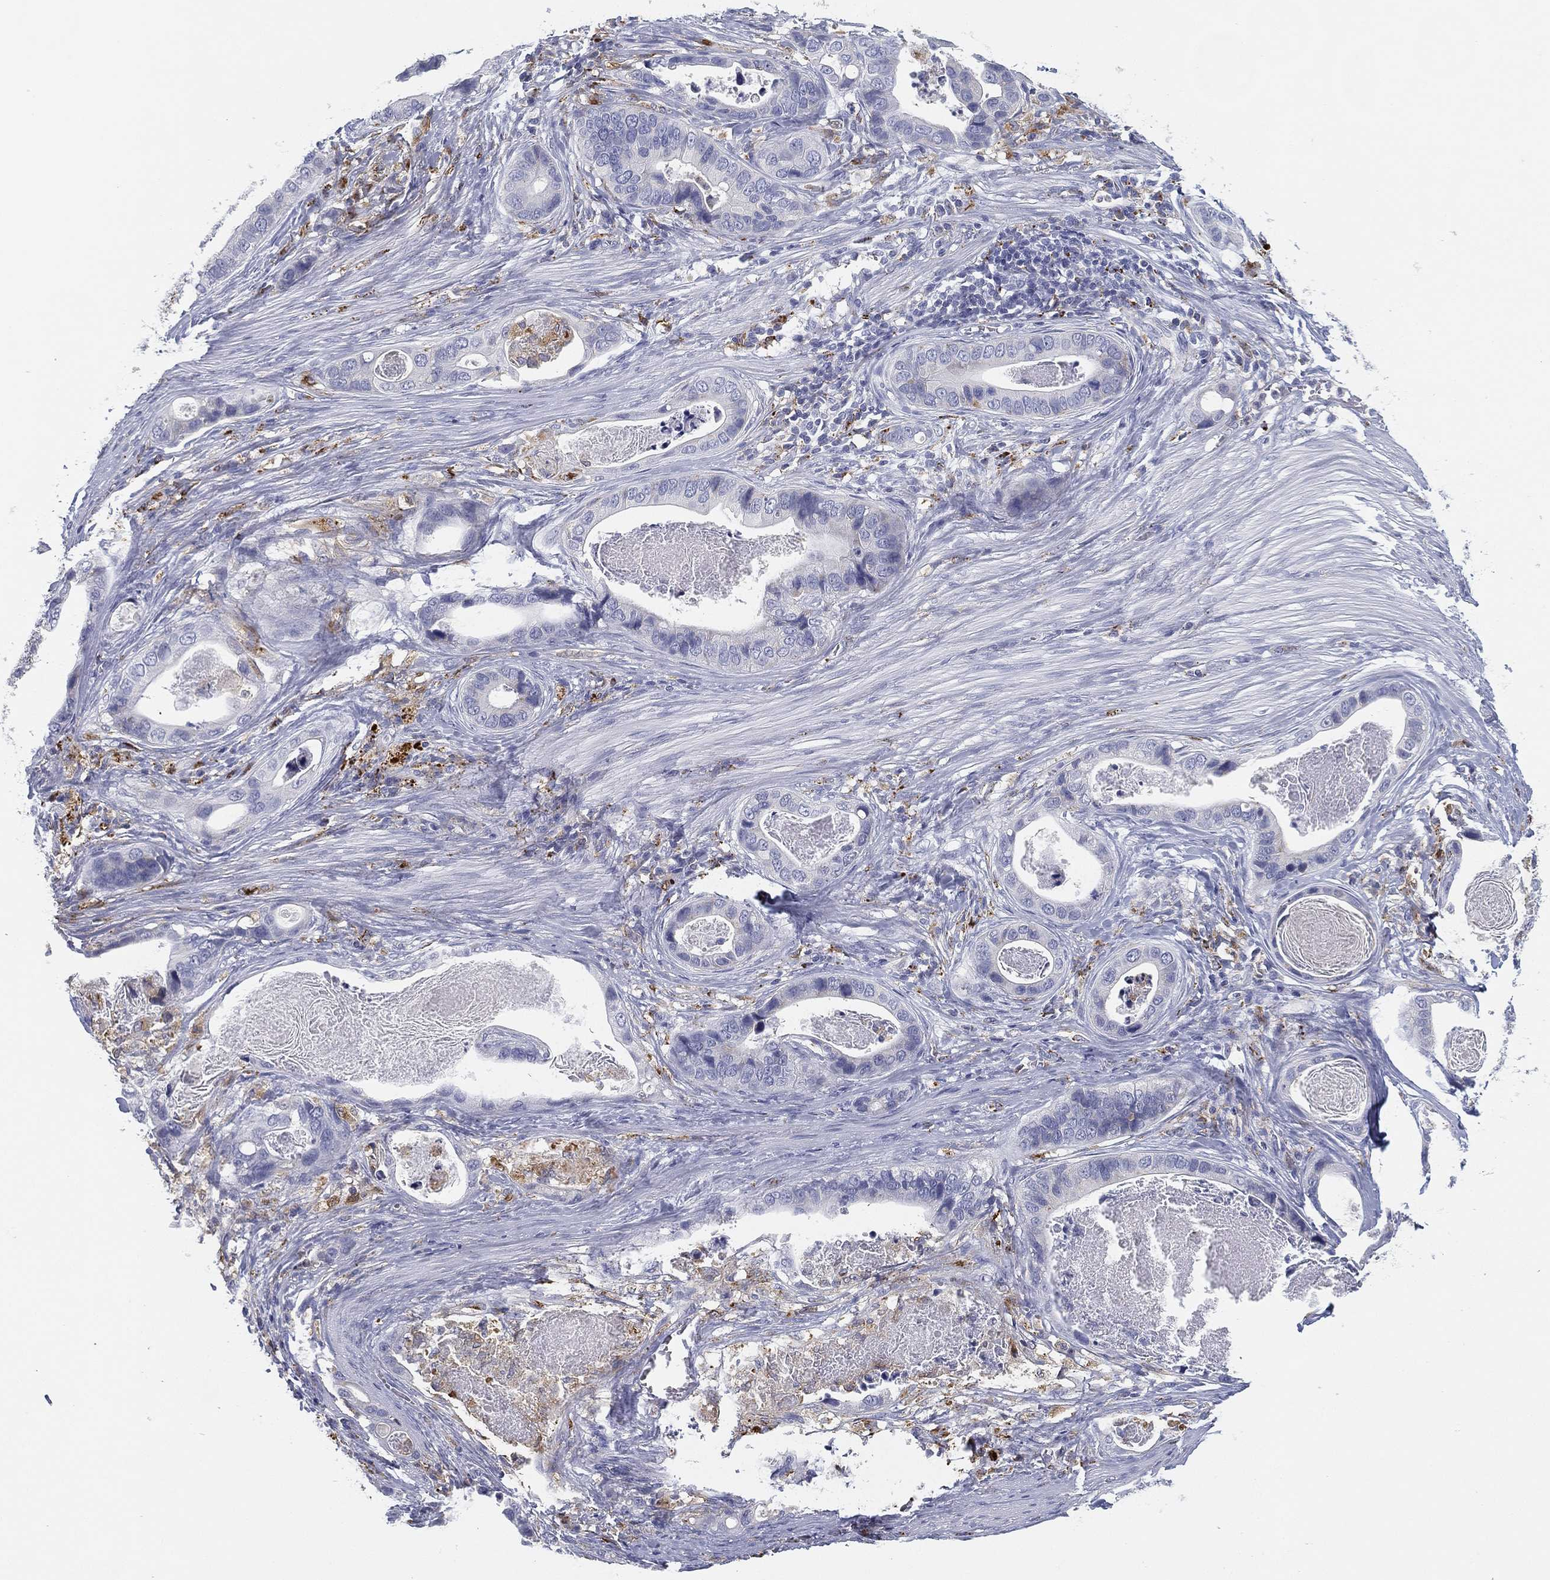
{"staining": {"intensity": "negative", "quantity": "none", "location": "none"}, "tissue": "stomach cancer", "cell_type": "Tumor cells", "image_type": "cancer", "snomed": [{"axis": "morphology", "description": "Adenocarcinoma, NOS"}, {"axis": "topography", "description": "Stomach"}], "caption": "DAB immunohistochemical staining of human stomach cancer (adenocarcinoma) shows no significant staining in tumor cells. Brightfield microscopy of immunohistochemistry (IHC) stained with DAB (brown) and hematoxylin (blue), captured at high magnification.", "gene": "NPC2", "patient": {"sex": "male", "age": 84}}